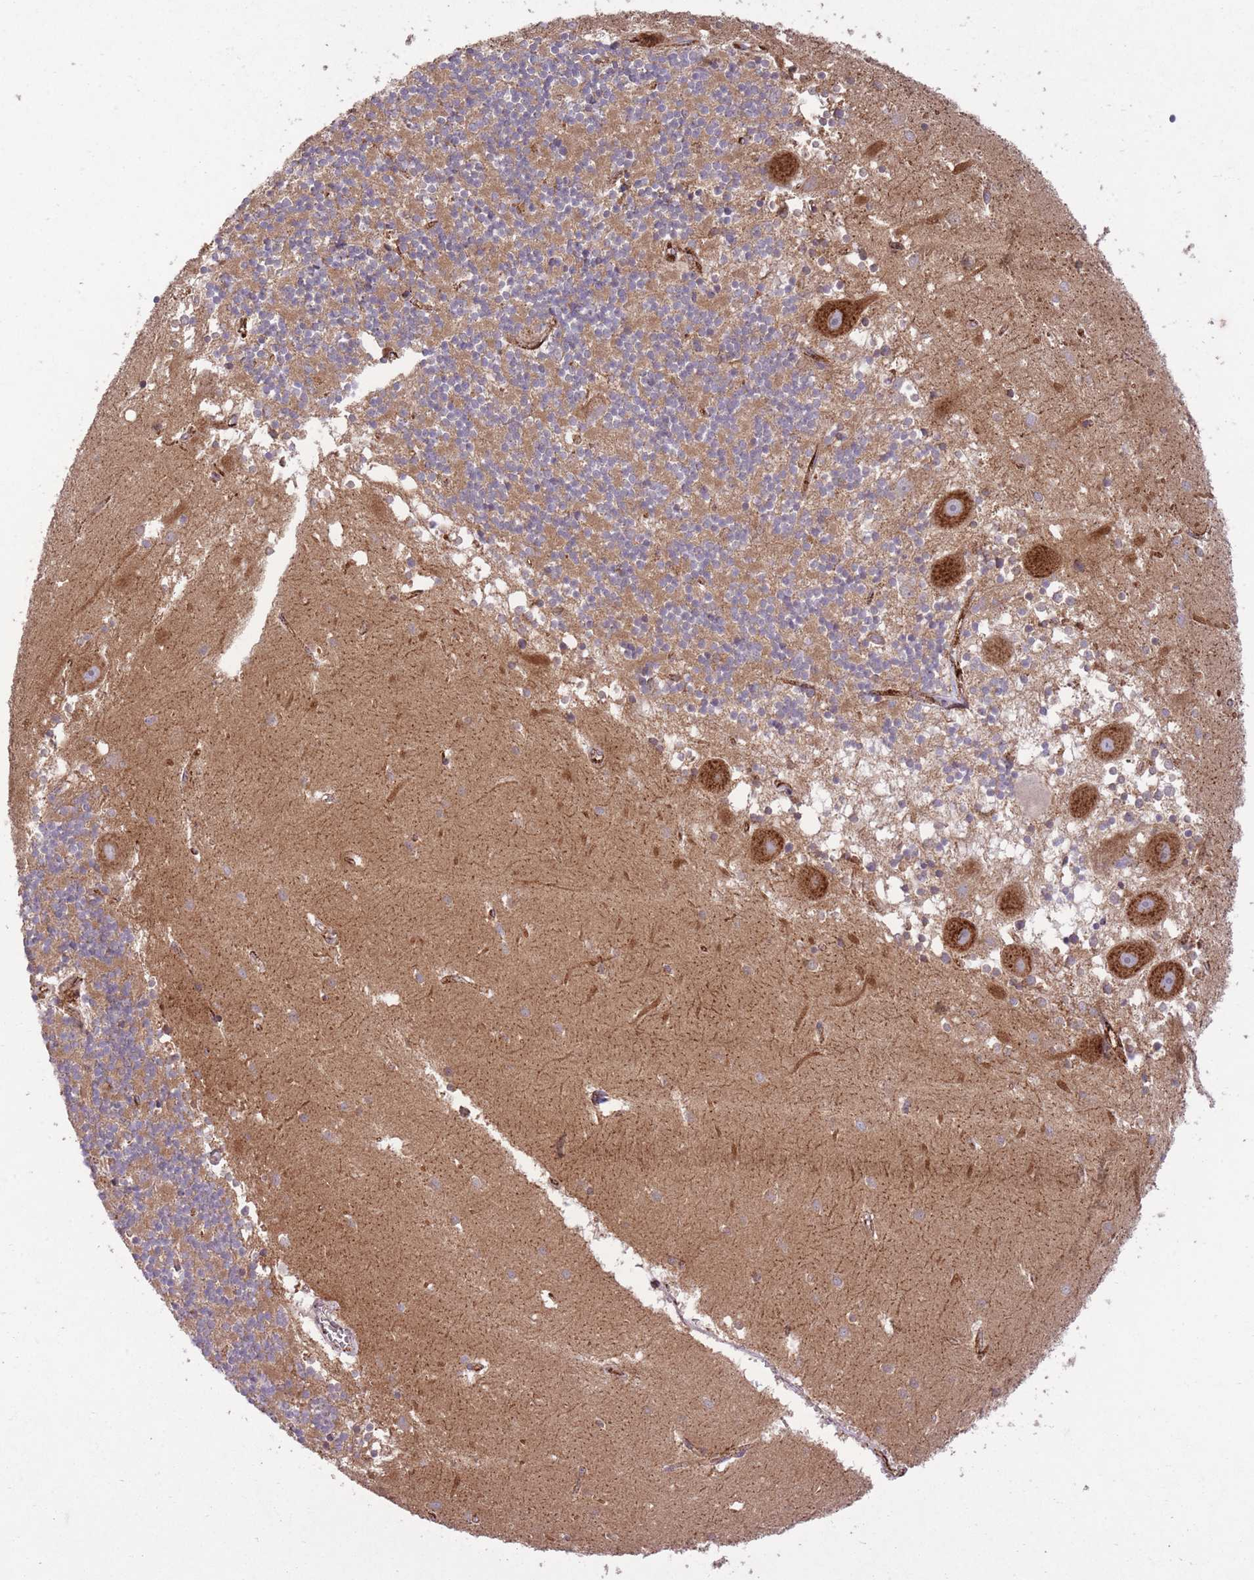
{"staining": {"intensity": "moderate", "quantity": "25%-75%", "location": "cytoplasmic/membranous"}, "tissue": "cerebellum", "cell_type": "Cells in granular layer", "image_type": "normal", "snomed": [{"axis": "morphology", "description": "Normal tissue, NOS"}, {"axis": "topography", "description": "Cerebellum"}], "caption": "Brown immunohistochemical staining in unremarkable human cerebellum reveals moderate cytoplasmic/membranous staining in approximately 25%-75% of cells in granular layer.", "gene": "CISH", "patient": {"sex": "male", "age": 54}}